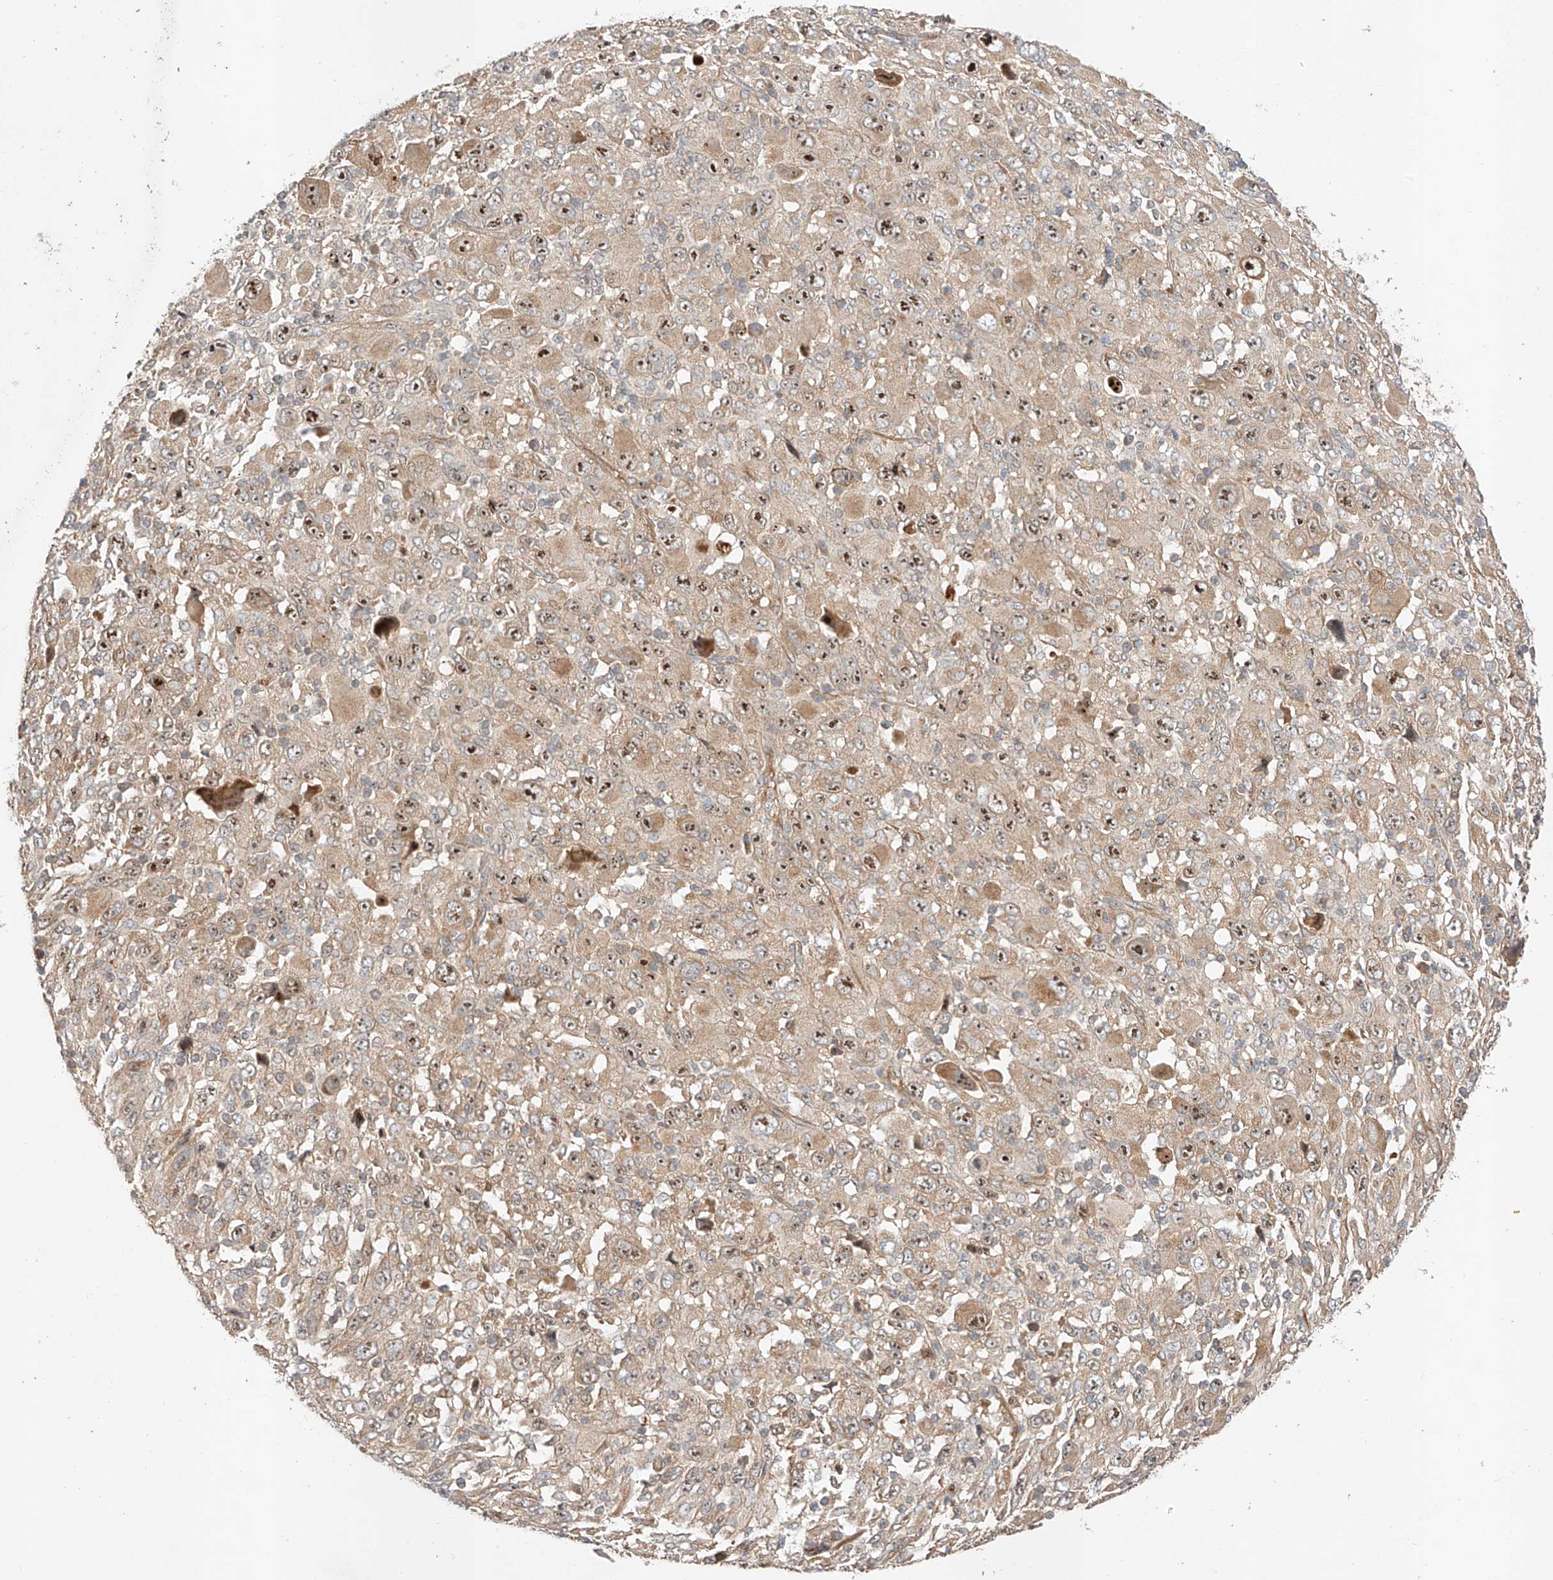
{"staining": {"intensity": "moderate", "quantity": ">75%", "location": "cytoplasmic/membranous,nuclear"}, "tissue": "melanoma", "cell_type": "Tumor cells", "image_type": "cancer", "snomed": [{"axis": "morphology", "description": "Malignant melanoma, Metastatic site"}, {"axis": "topography", "description": "Skin"}], "caption": "This is a histology image of IHC staining of melanoma, which shows moderate expression in the cytoplasmic/membranous and nuclear of tumor cells.", "gene": "RAB23", "patient": {"sex": "female", "age": 56}}